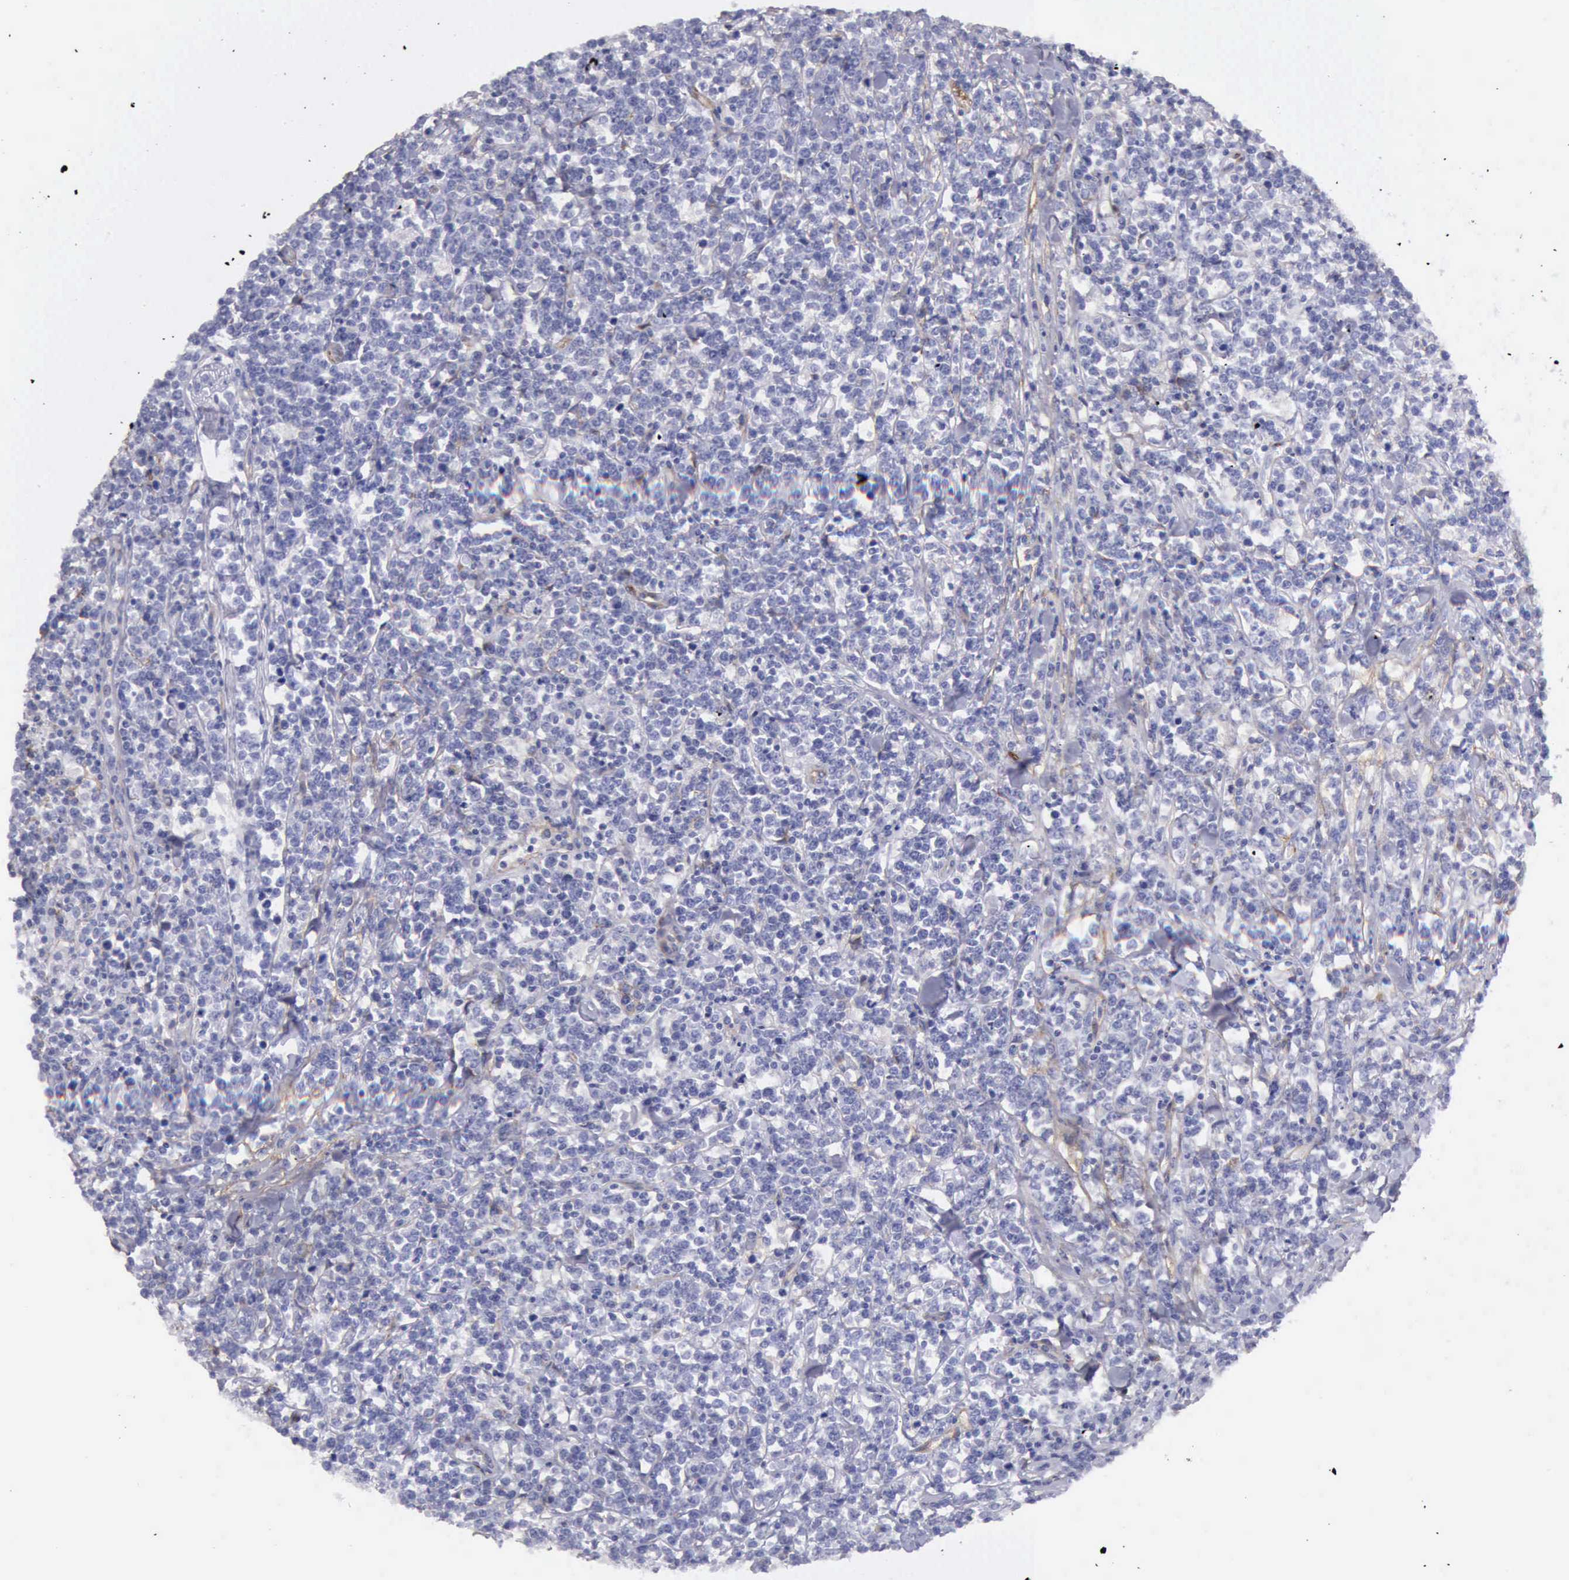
{"staining": {"intensity": "negative", "quantity": "none", "location": "none"}, "tissue": "lymphoma", "cell_type": "Tumor cells", "image_type": "cancer", "snomed": [{"axis": "morphology", "description": "Malignant lymphoma, non-Hodgkin's type, High grade"}, {"axis": "topography", "description": "Small intestine"}, {"axis": "topography", "description": "Colon"}], "caption": "A photomicrograph of human lymphoma is negative for staining in tumor cells.", "gene": "AOC3", "patient": {"sex": "male", "age": 8}}